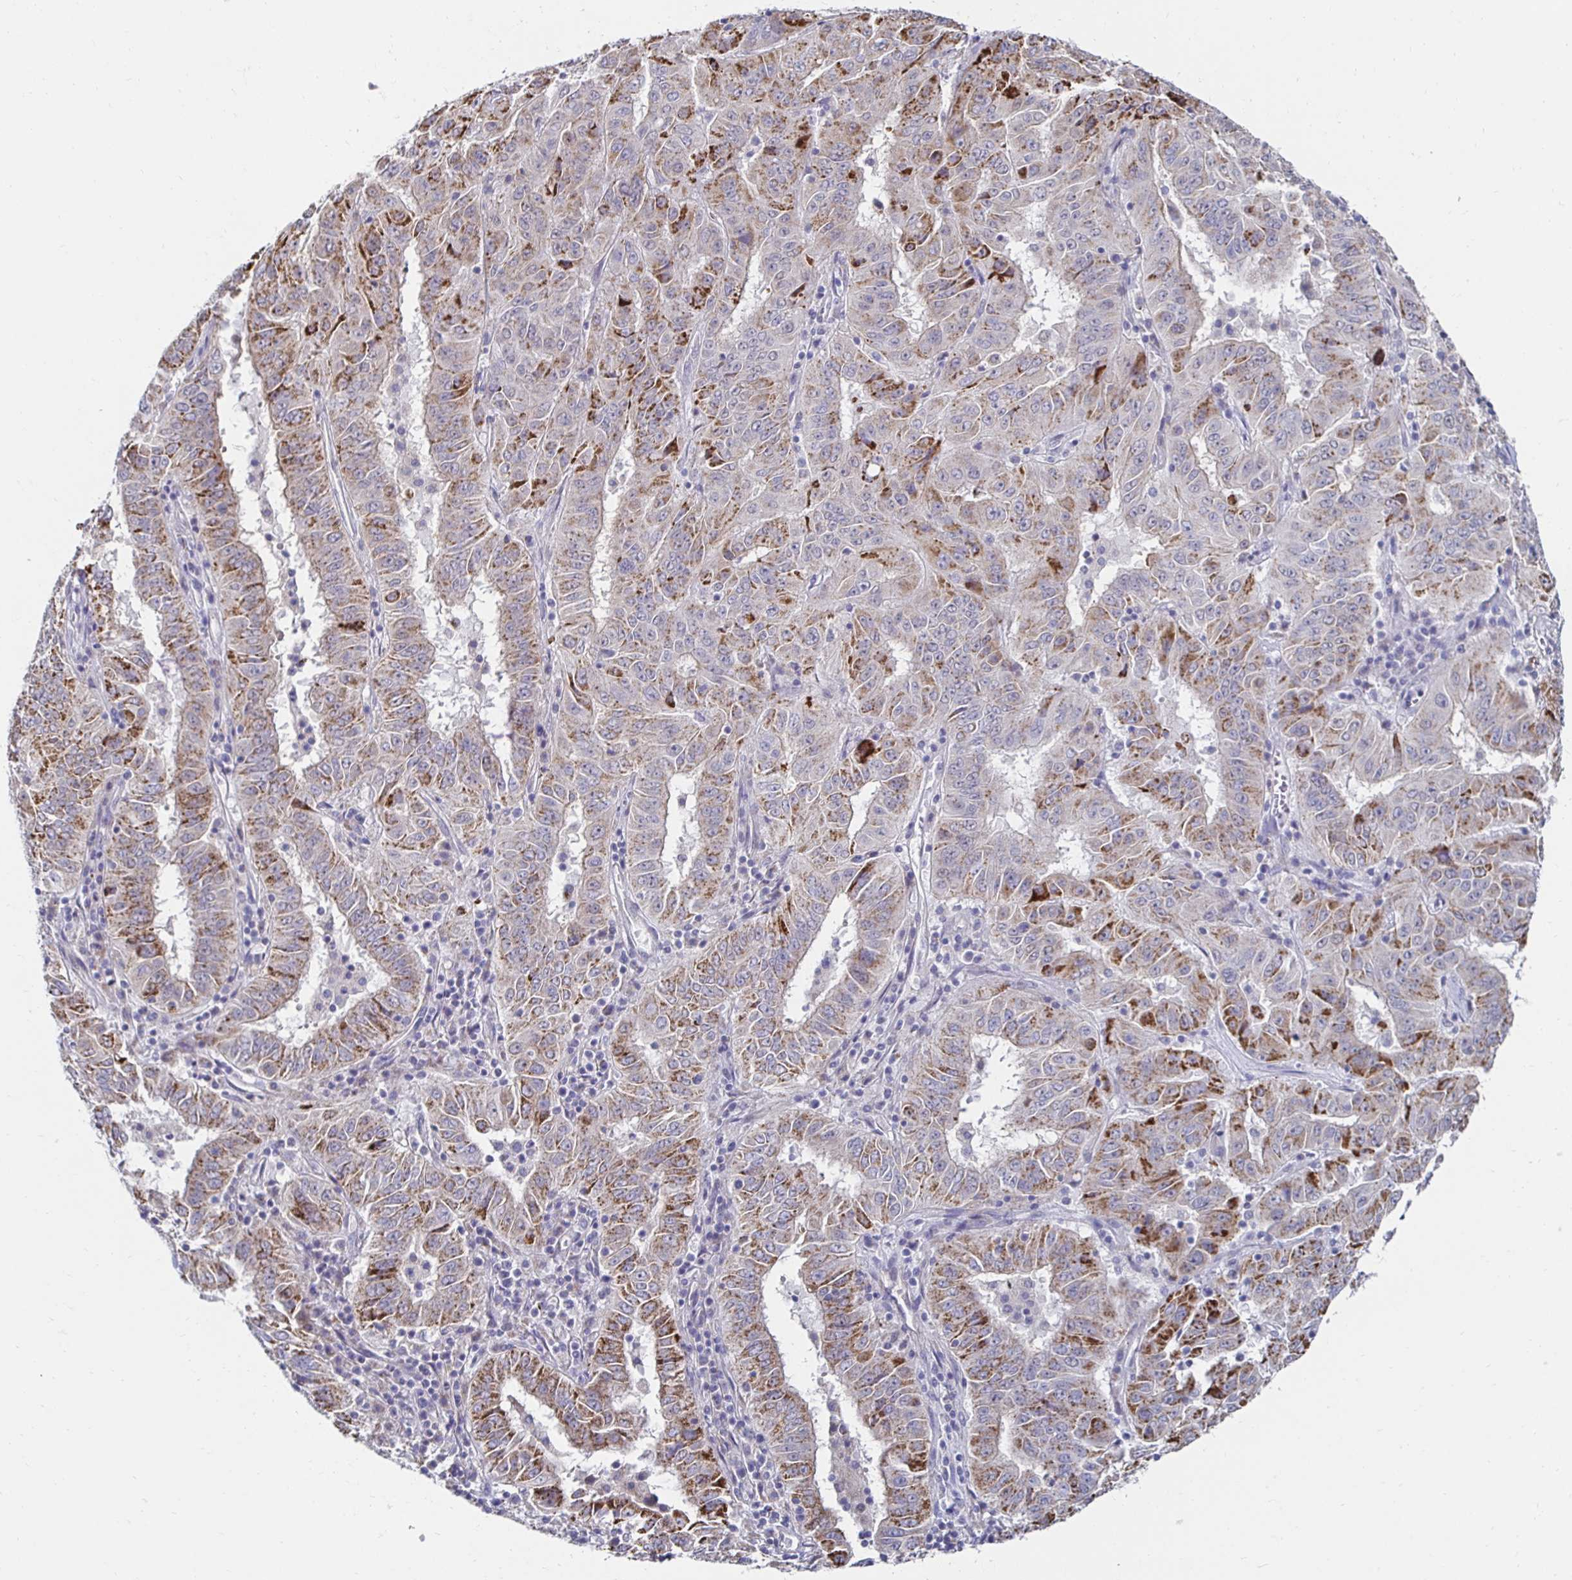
{"staining": {"intensity": "moderate", "quantity": ">75%", "location": "cytoplasmic/membranous"}, "tissue": "pancreatic cancer", "cell_type": "Tumor cells", "image_type": "cancer", "snomed": [{"axis": "morphology", "description": "Adenocarcinoma, NOS"}, {"axis": "topography", "description": "Pancreas"}], "caption": "Human pancreatic cancer (adenocarcinoma) stained for a protein (brown) demonstrates moderate cytoplasmic/membranous positive staining in about >75% of tumor cells.", "gene": "NOCT", "patient": {"sex": "male", "age": 63}}